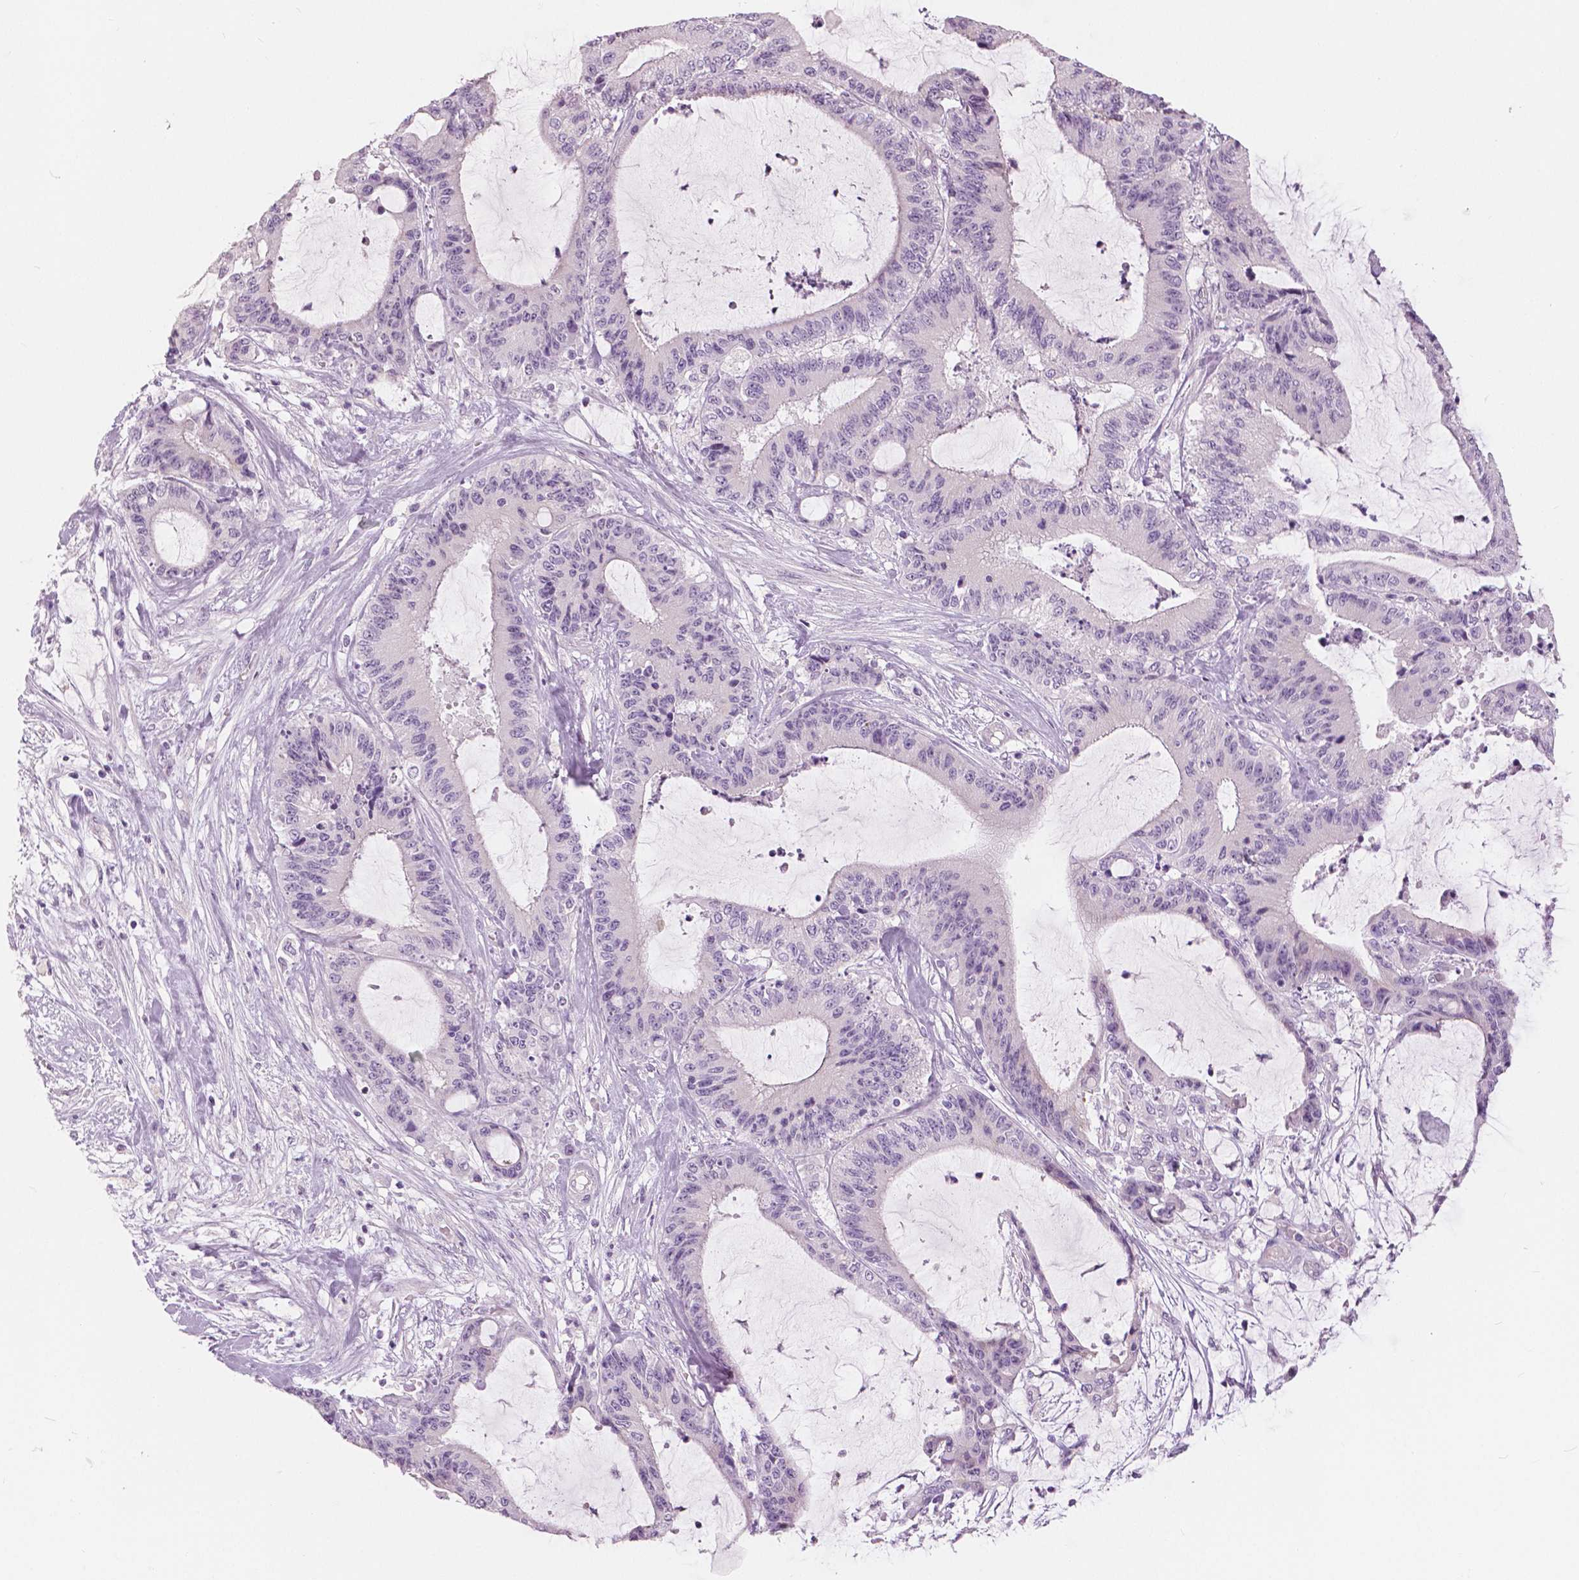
{"staining": {"intensity": "negative", "quantity": "none", "location": "none"}, "tissue": "liver cancer", "cell_type": "Tumor cells", "image_type": "cancer", "snomed": [{"axis": "morphology", "description": "Cholangiocarcinoma"}, {"axis": "topography", "description": "Liver"}], "caption": "Immunohistochemical staining of liver cancer displays no significant expression in tumor cells.", "gene": "SLC24A1", "patient": {"sex": "female", "age": 73}}